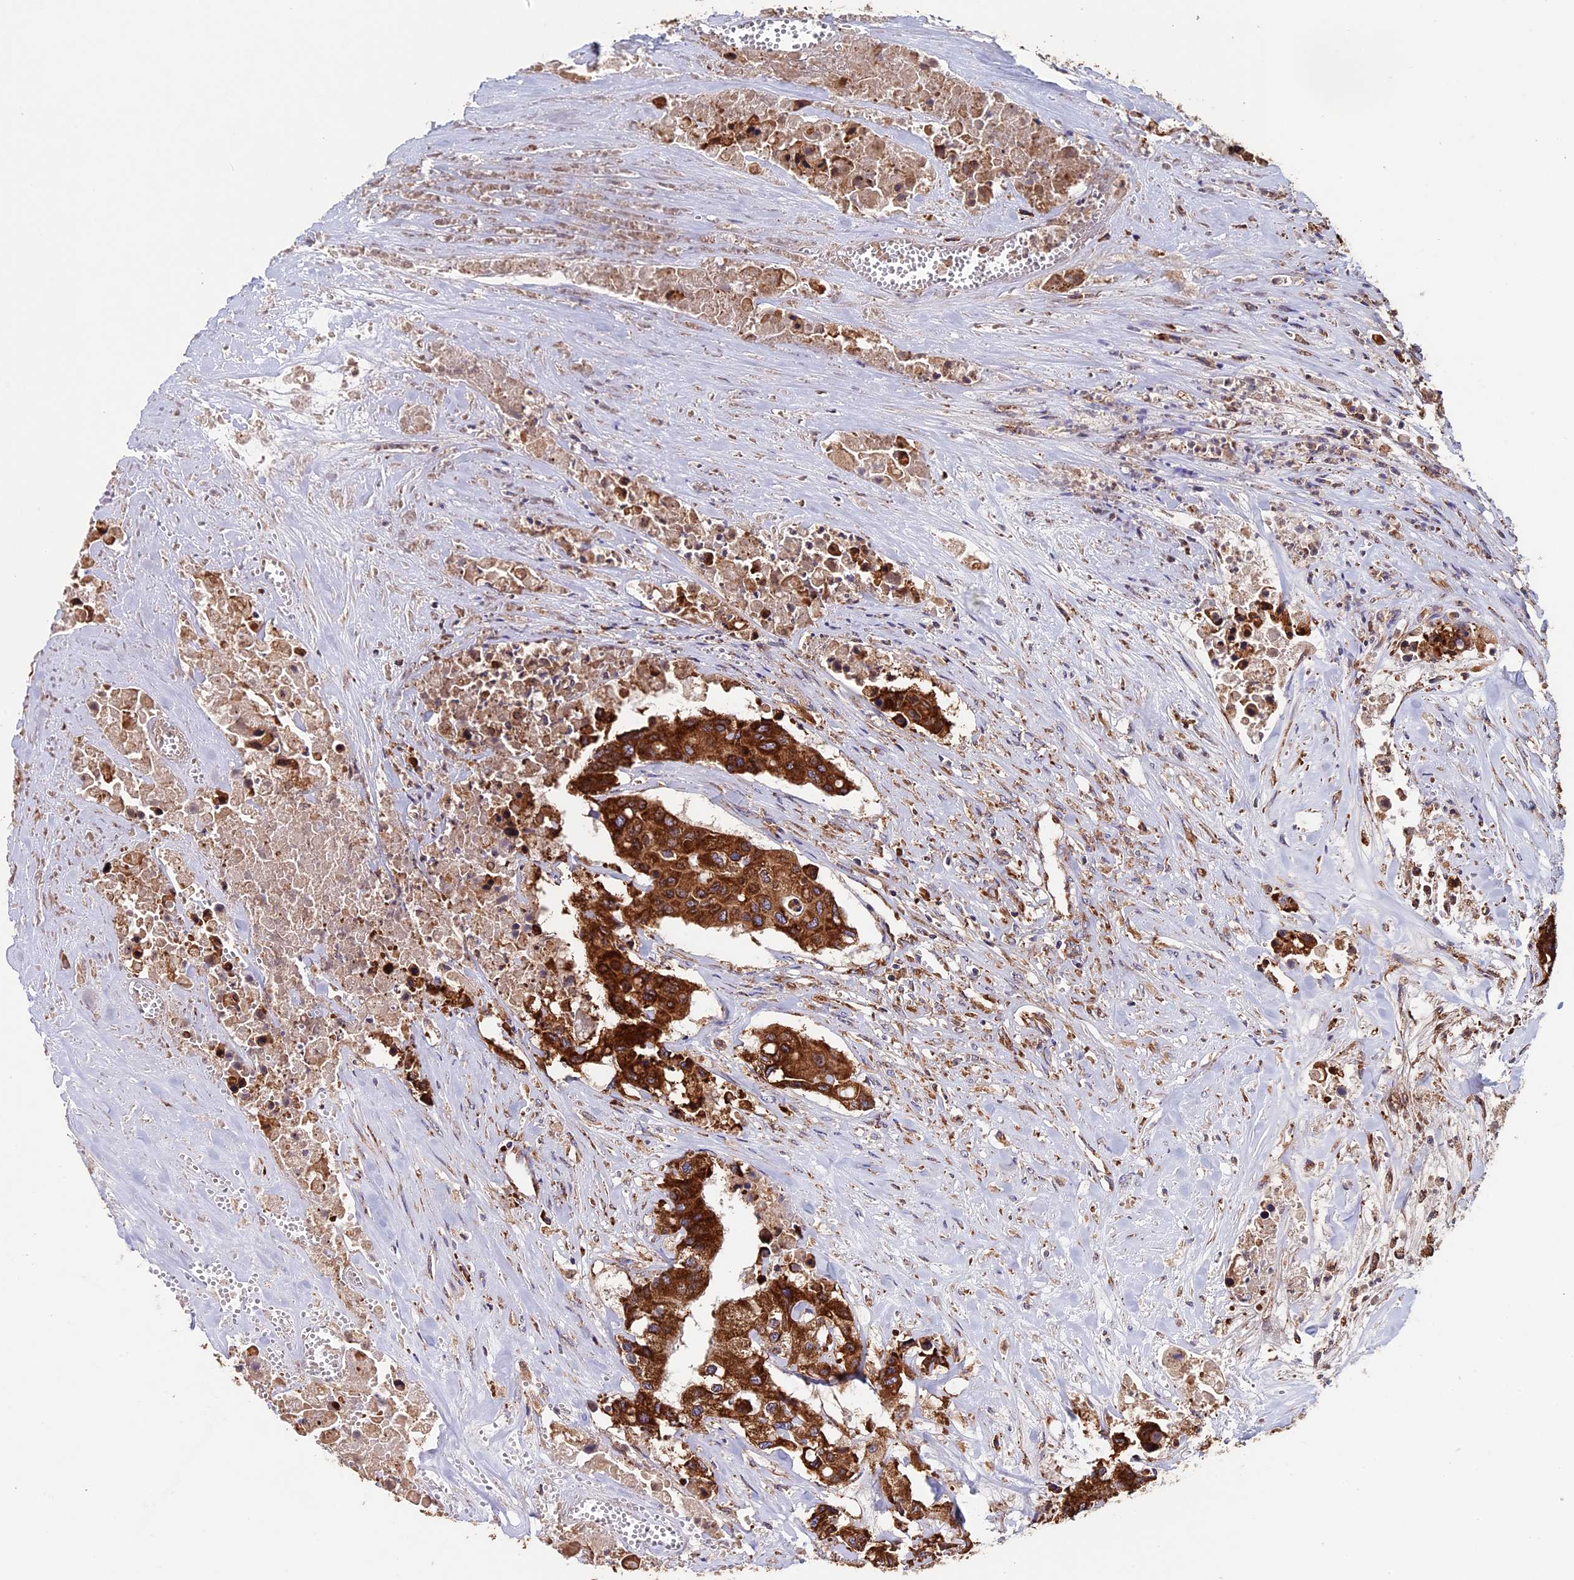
{"staining": {"intensity": "strong", "quantity": ">75%", "location": "cytoplasmic/membranous"}, "tissue": "colorectal cancer", "cell_type": "Tumor cells", "image_type": "cancer", "snomed": [{"axis": "morphology", "description": "Adenocarcinoma, NOS"}, {"axis": "topography", "description": "Colon"}], "caption": "Colorectal adenocarcinoma stained for a protein shows strong cytoplasmic/membranous positivity in tumor cells. The protein is stained brown, and the nuclei are stained in blue (DAB IHC with brightfield microscopy, high magnification).", "gene": "BTBD3", "patient": {"sex": "male", "age": 77}}